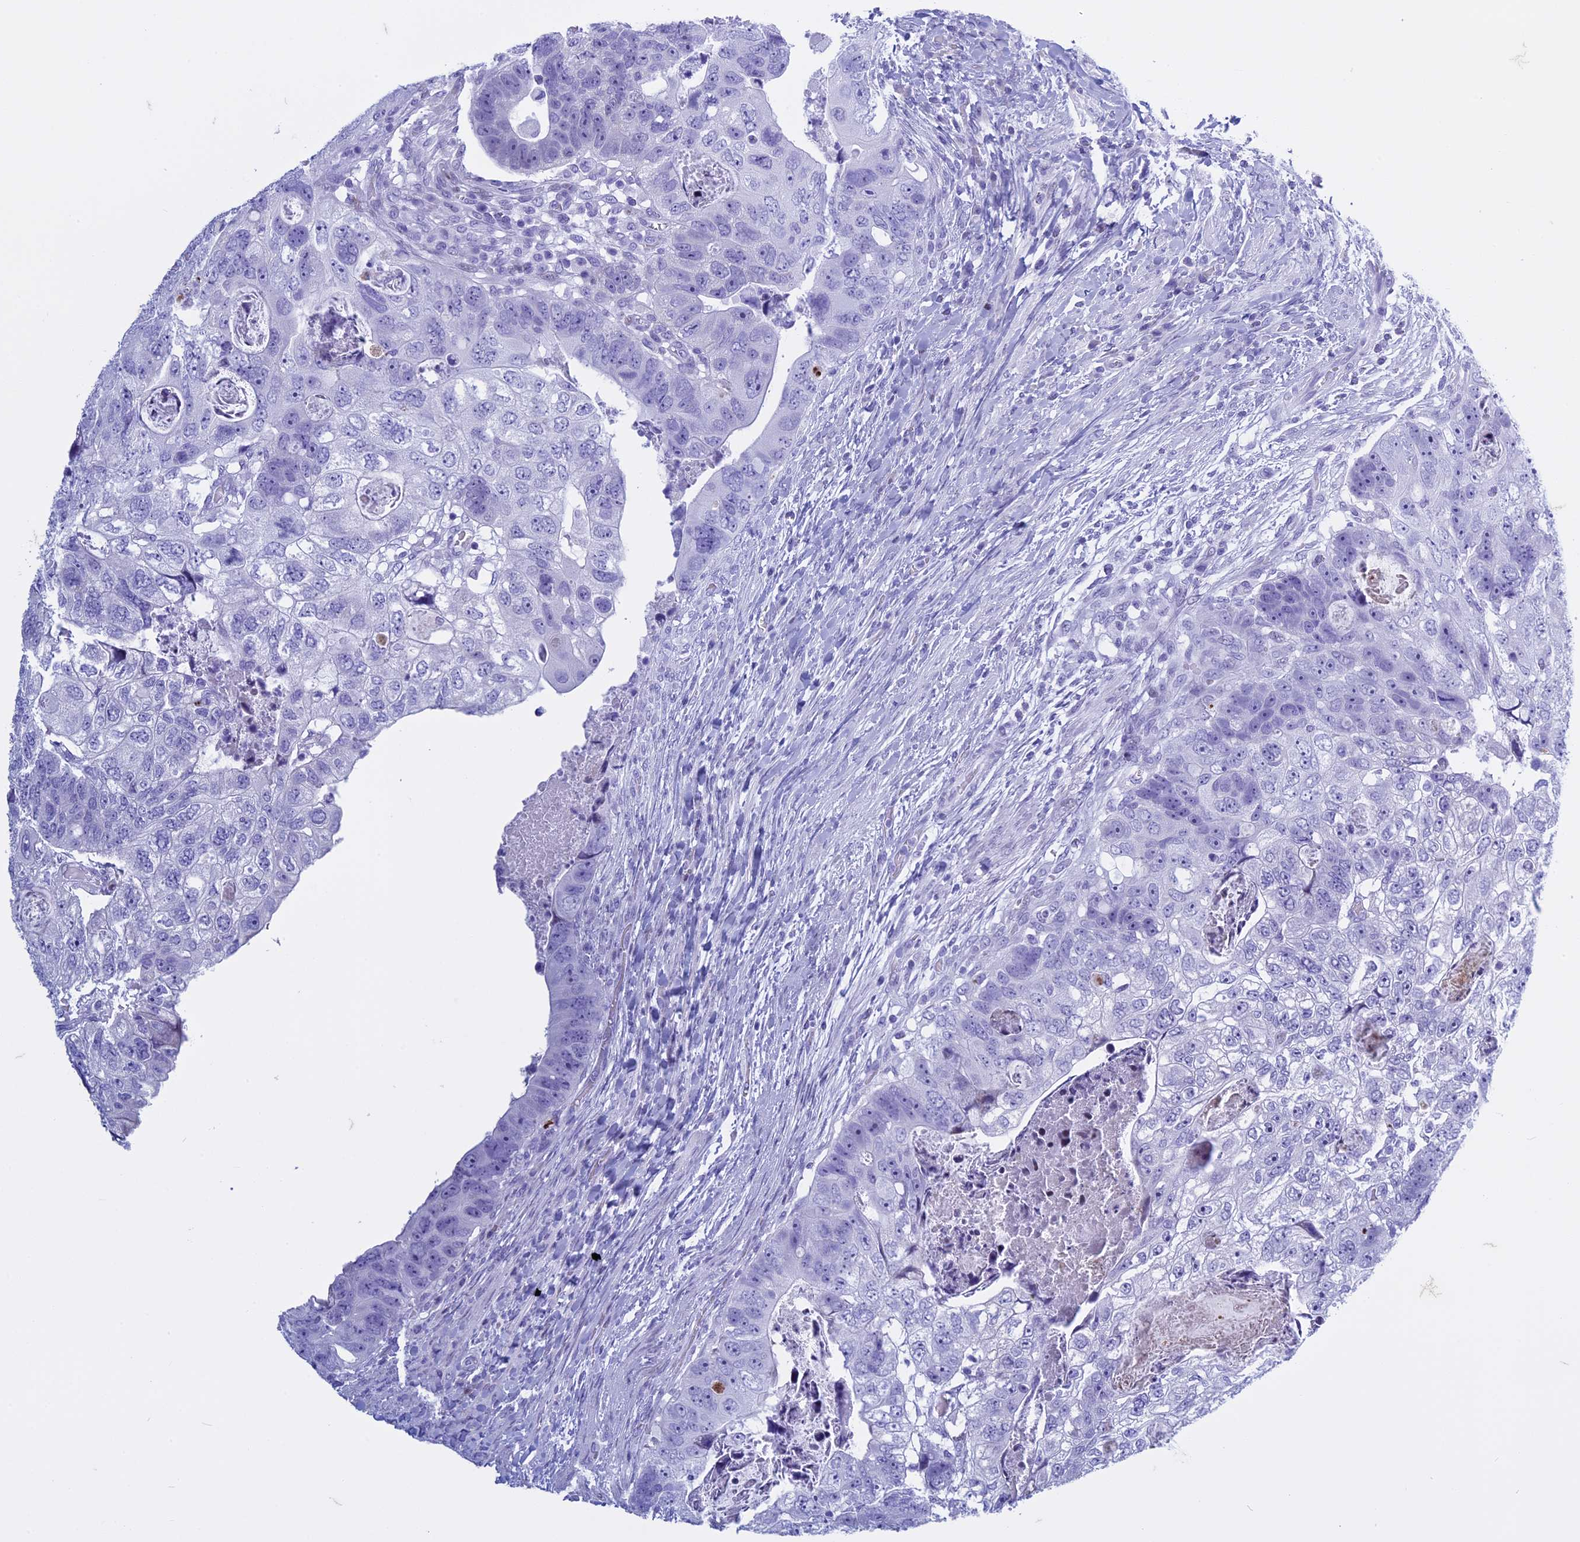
{"staining": {"intensity": "negative", "quantity": "none", "location": "none"}, "tissue": "colorectal cancer", "cell_type": "Tumor cells", "image_type": "cancer", "snomed": [{"axis": "morphology", "description": "Adenocarcinoma, NOS"}, {"axis": "topography", "description": "Rectum"}], "caption": "Colorectal cancer was stained to show a protein in brown. There is no significant positivity in tumor cells. Nuclei are stained in blue.", "gene": "KCTD21", "patient": {"sex": "male", "age": 59}}